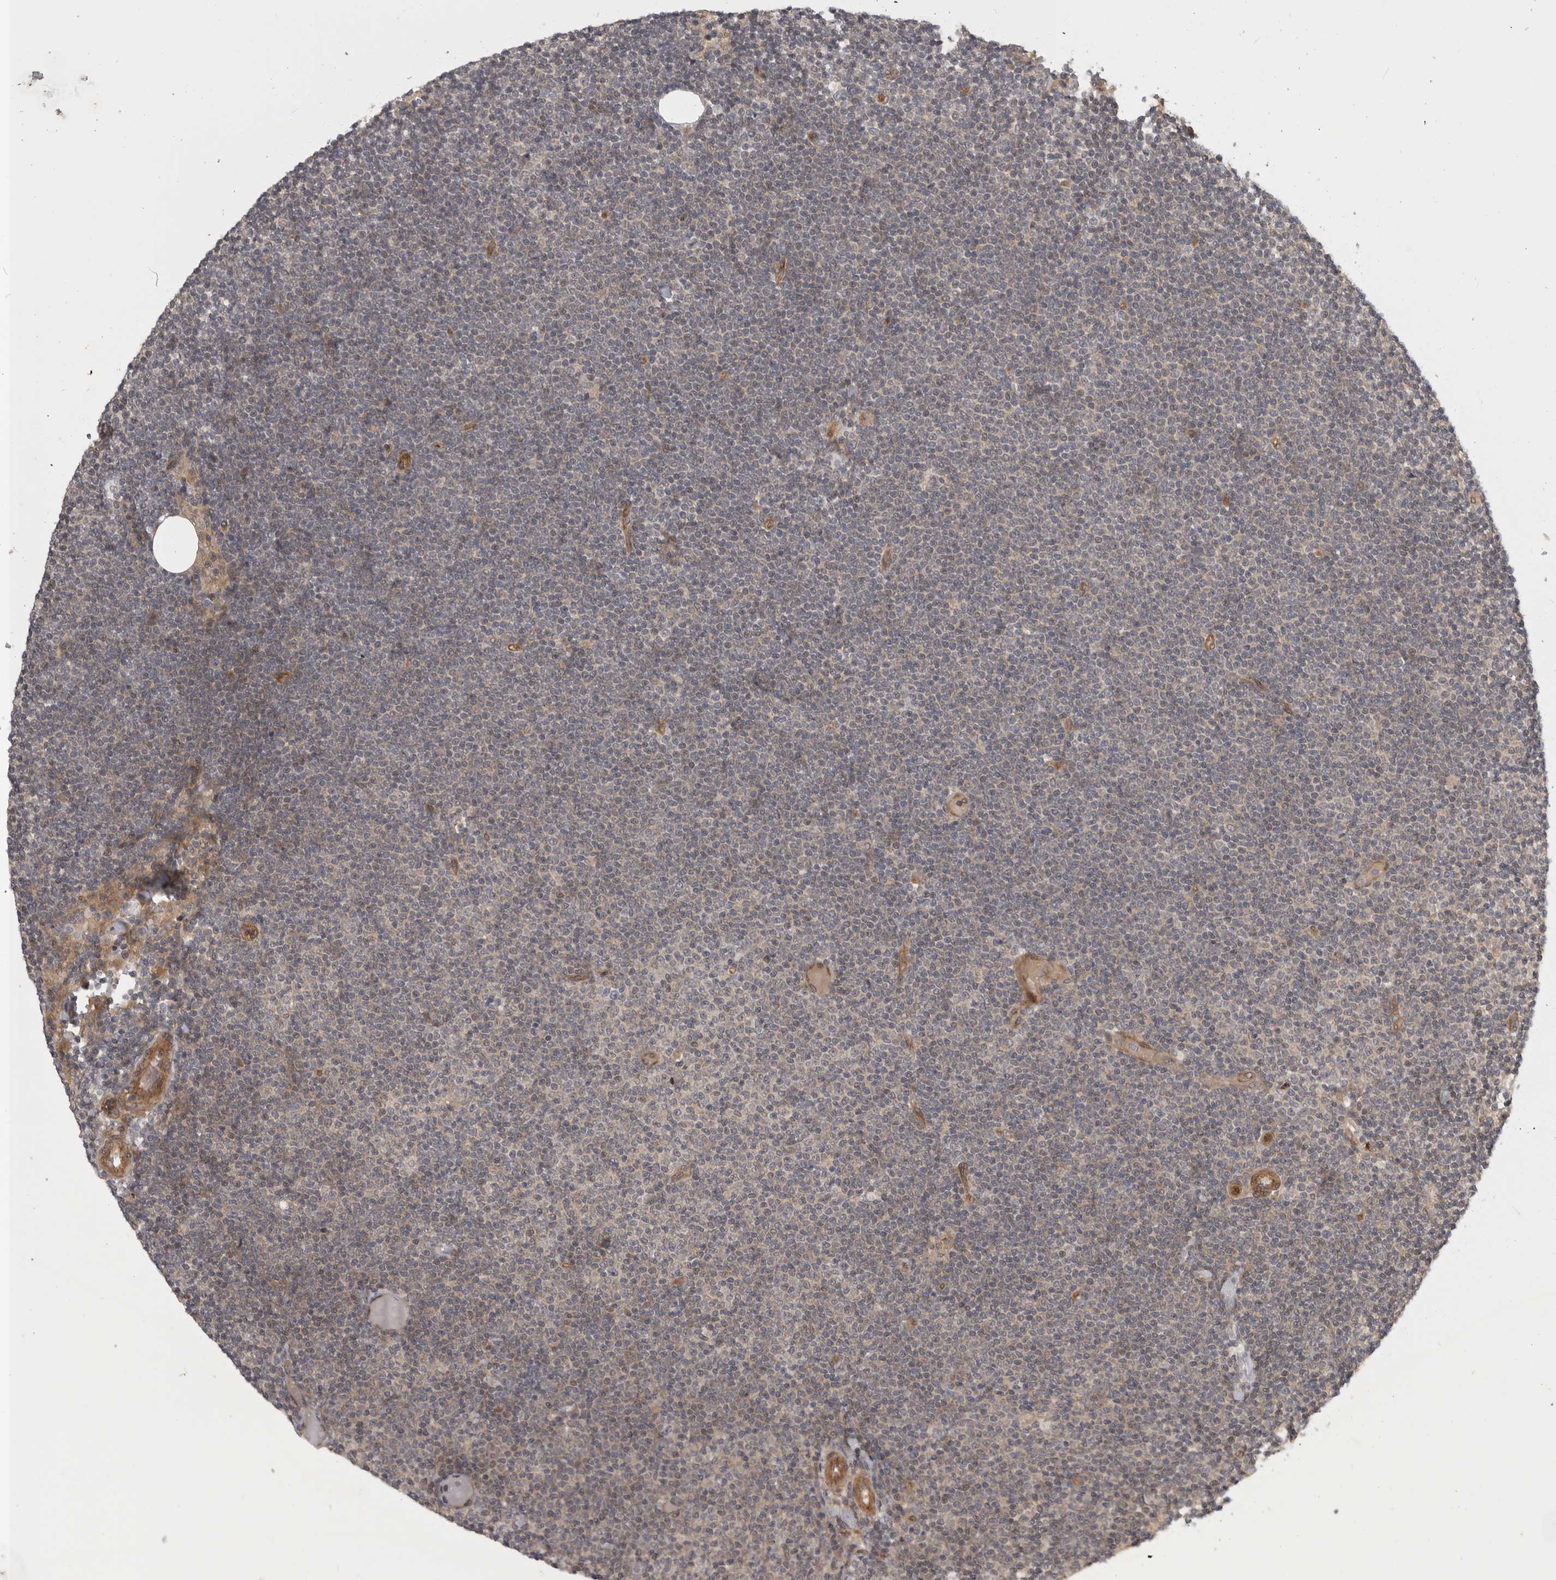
{"staining": {"intensity": "negative", "quantity": "none", "location": "none"}, "tissue": "lymphoma", "cell_type": "Tumor cells", "image_type": "cancer", "snomed": [{"axis": "morphology", "description": "Malignant lymphoma, non-Hodgkin's type, Low grade"}, {"axis": "topography", "description": "Lymph node"}], "caption": "Tumor cells show no significant expression in lymphoma.", "gene": "CUEDC1", "patient": {"sex": "female", "age": 53}}